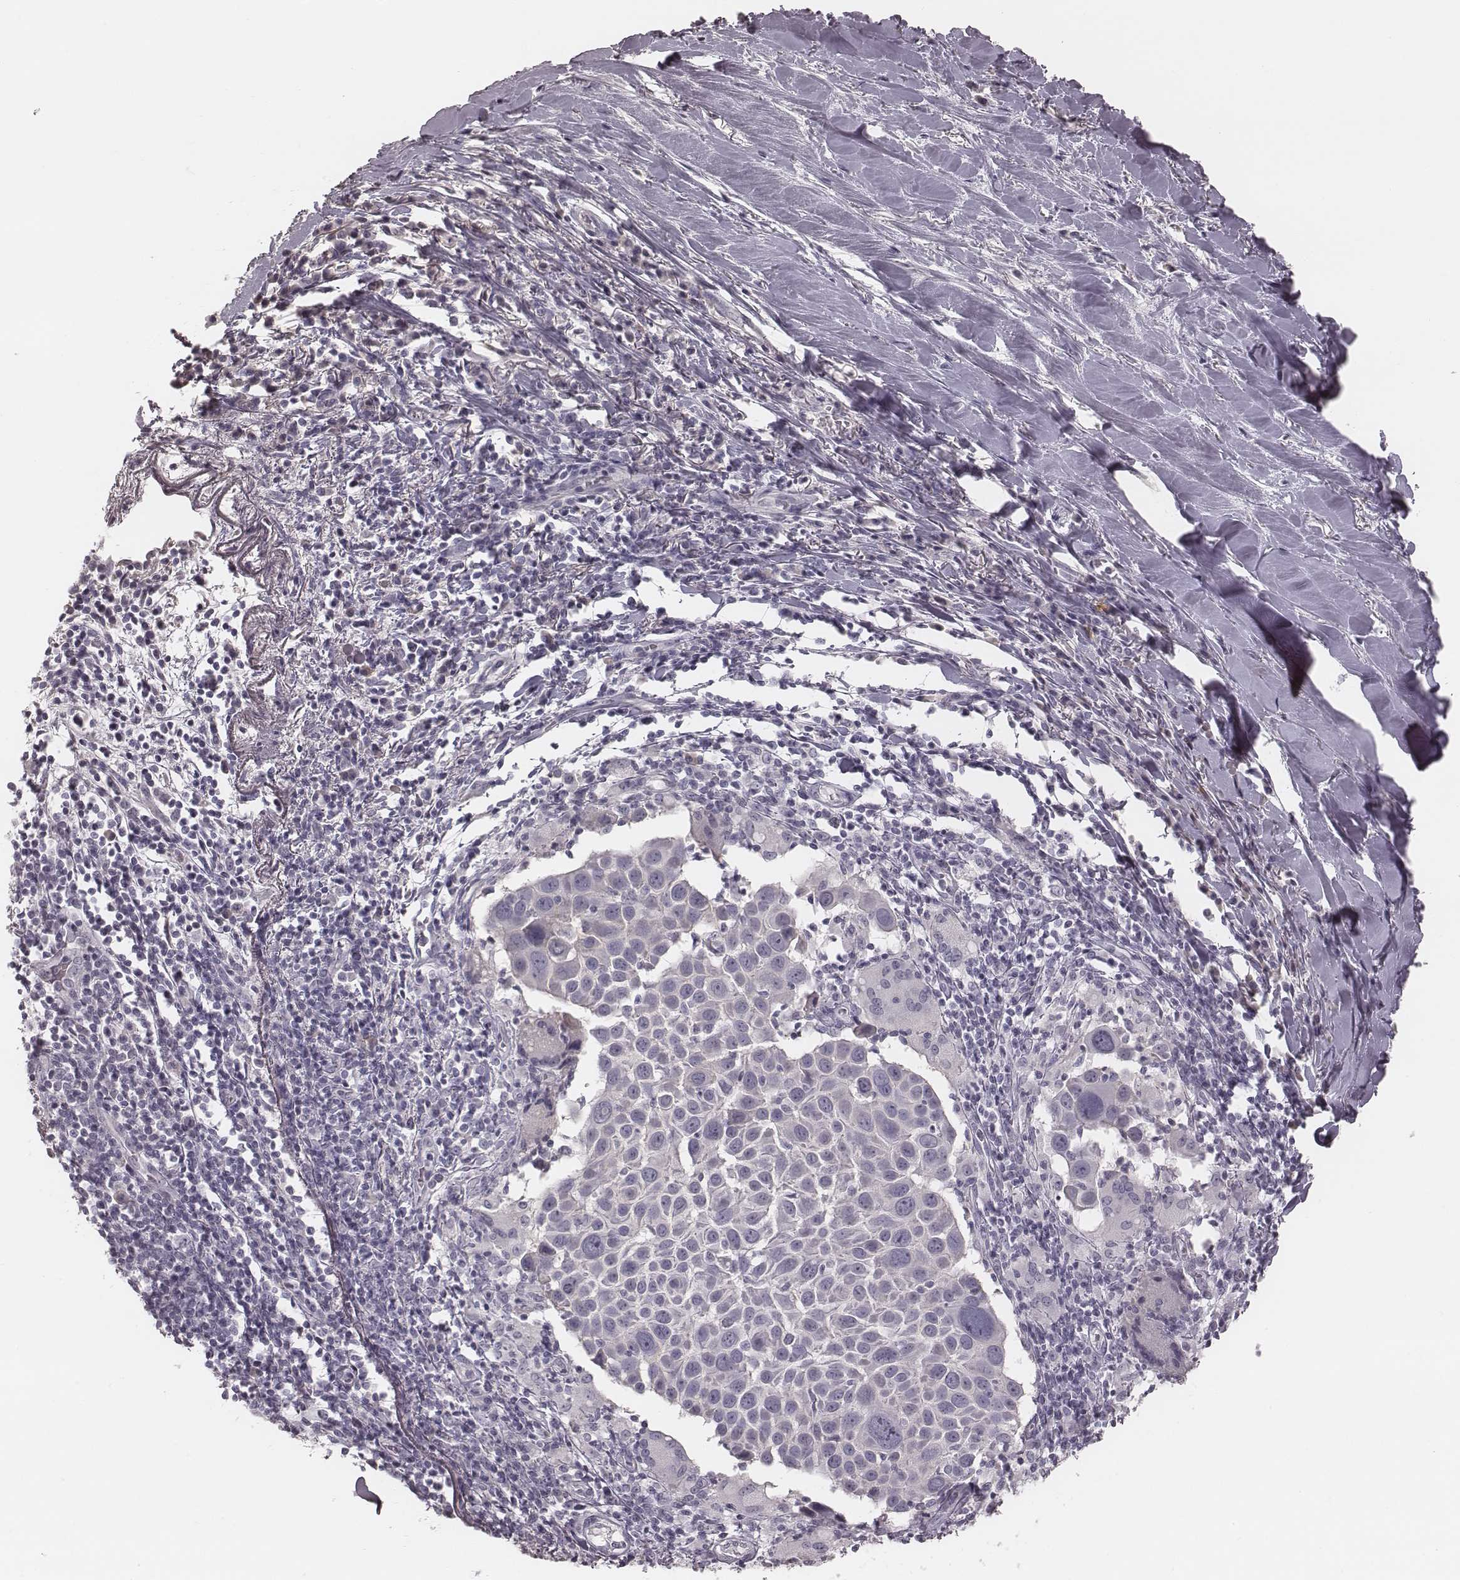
{"staining": {"intensity": "negative", "quantity": "none", "location": "none"}, "tissue": "lung cancer", "cell_type": "Tumor cells", "image_type": "cancer", "snomed": [{"axis": "morphology", "description": "Squamous cell carcinoma, NOS"}, {"axis": "topography", "description": "Lung"}], "caption": "Immunohistochemical staining of lung squamous cell carcinoma displays no significant positivity in tumor cells. (DAB (3,3'-diaminobenzidine) immunohistochemistry, high magnification).", "gene": "SMIM24", "patient": {"sex": "male", "age": 57}}